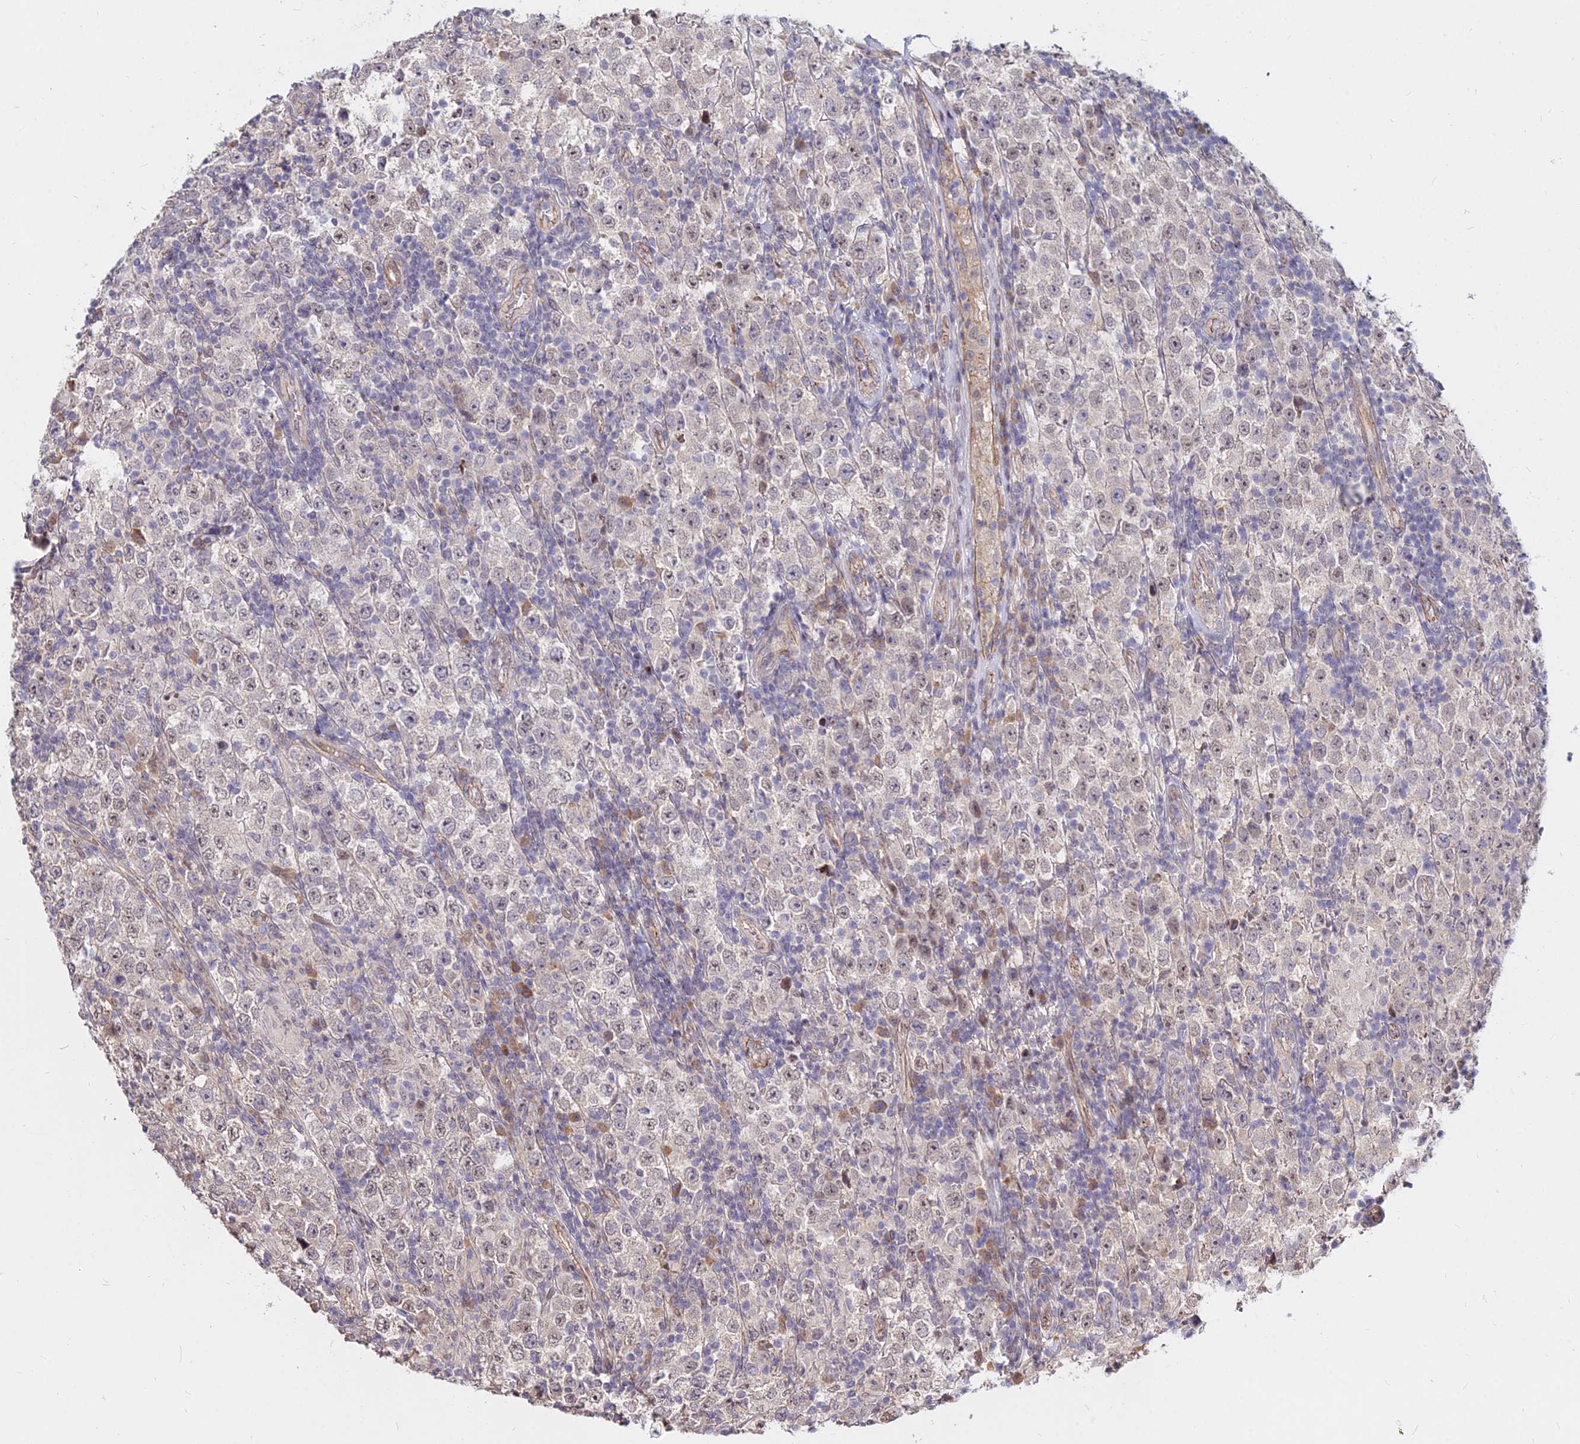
{"staining": {"intensity": "weak", "quantity": "25%-75%", "location": "nuclear"}, "tissue": "testis cancer", "cell_type": "Tumor cells", "image_type": "cancer", "snomed": [{"axis": "morphology", "description": "Normal tissue, NOS"}, {"axis": "morphology", "description": "Urothelial carcinoma, High grade"}, {"axis": "morphology", "description": "Seminoma, NOS"}, {"axis": "morphology", "description": "Carcinoma, Embryonal, NOS"}, {"axis": "topography", "description": "Urinary bladder"}, {"axis": "topography", "description": "Testis"}], "caption": "Testis cancer stained with a brown dye demonstrates weak nuclear positive staining in about 25%-75% of tumor cells.", "gene": "C11orf68", "patient": {"sex": "male", "age": 41}}